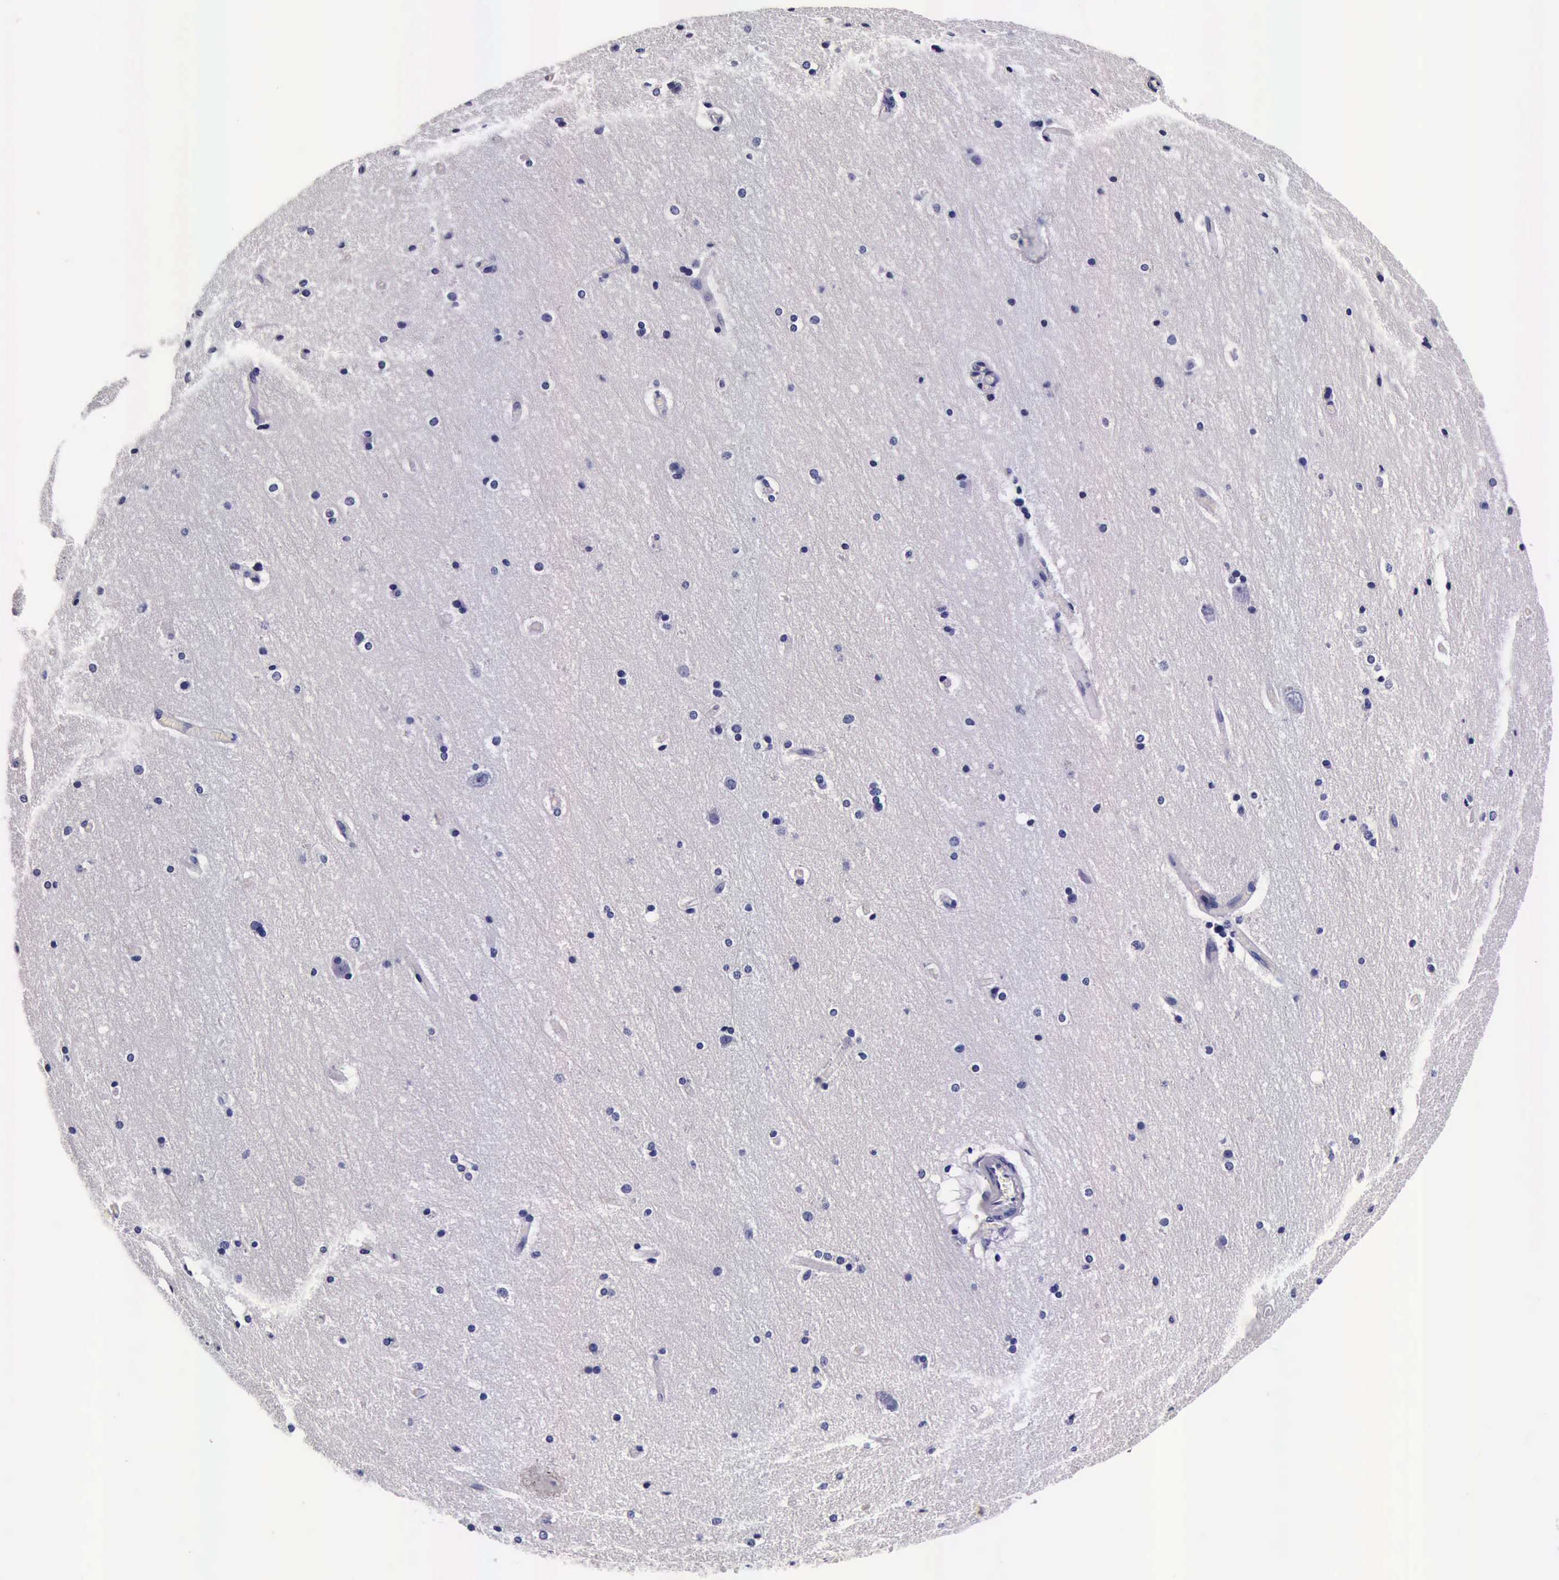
{"staining": {"intensity": "negative", "quantity": "none", "location": "none"}, "tissue": "cerebral cortex", "cell_type": "Endothelial cells", "image_type": "normal", "snomed": [{"axis": "morphology", "description": "Normal tissue, NOS"}, {"axis": "topography", "description": "Cerebral cortex"}, {"axis": "topography", "description": "Hippocampus"}], "caption": "This is a micrograph of immunohistochemistry staining of normal cerebral cortex, which shows no staining in endothelial cells. (DAB immunohistochemistry with hematoxylin counter stain).", "gene": "IAPP", "patient": {"sex": "female", "age": 19}}